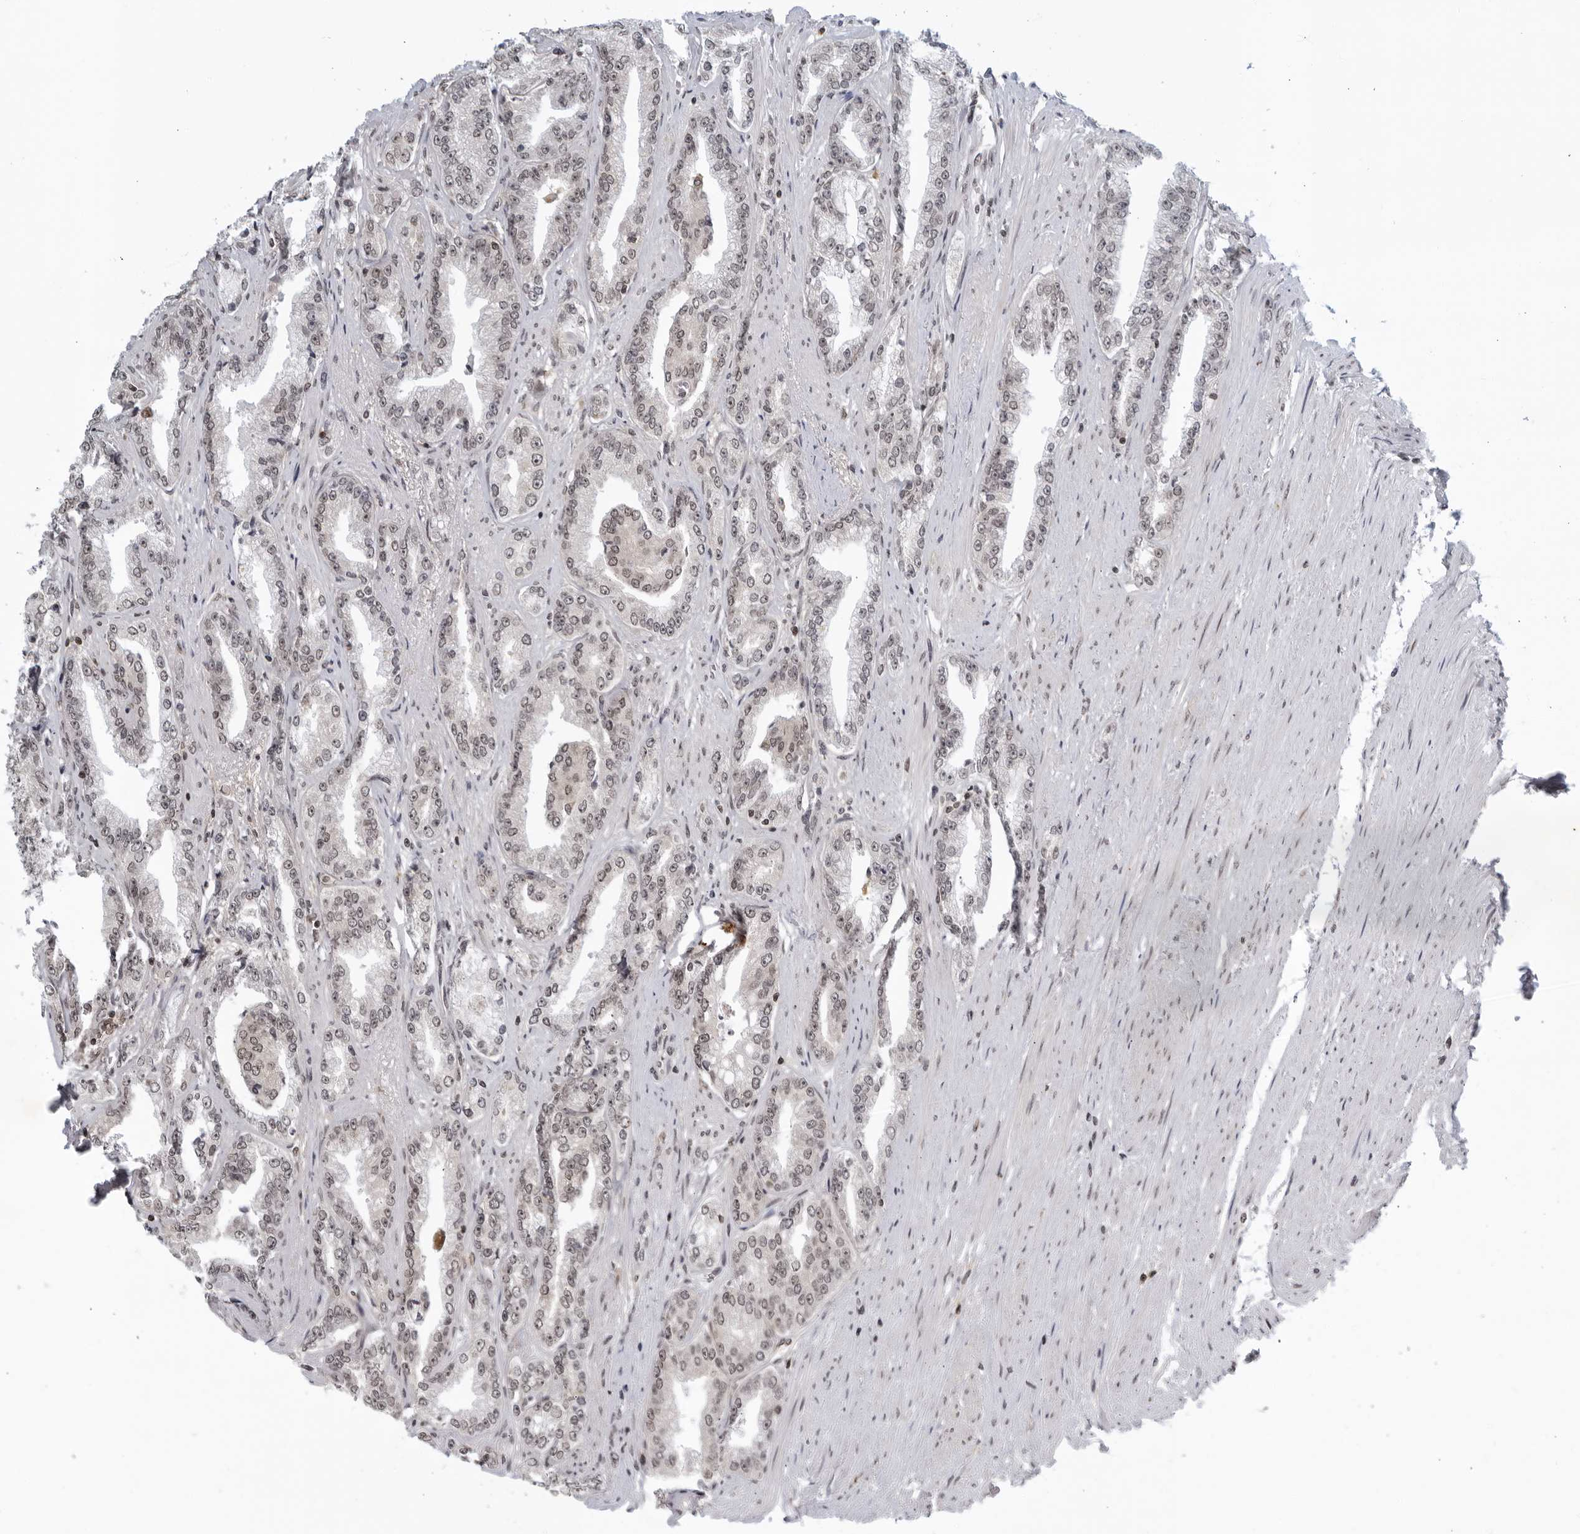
{"staining": {"intensity": "weak", "quantity": "25%-75%", "location": "nuclear"}, "tissue": "prostate cancer", "cell_type": "Tumor cells", "image_type": "cancer", "snomed": [{"axis": "morphology", "description": "Adenocarcinoma, High grade"}, {"axis": "topography", "description": "Prostate"}], "caption": "DAB immunohistochemical staining of human prostate cancer exhibits weak nuclear protein positivity in approximately 25%-75% of tumor cells. The staining was performed using DAB to visualize the protein expression in brown, while the nuclei were stained in blue with hematoxylin (Magnification: 20x).", "gene": "CC2D1B", "patient": {"sex": "male", "age": 71}}